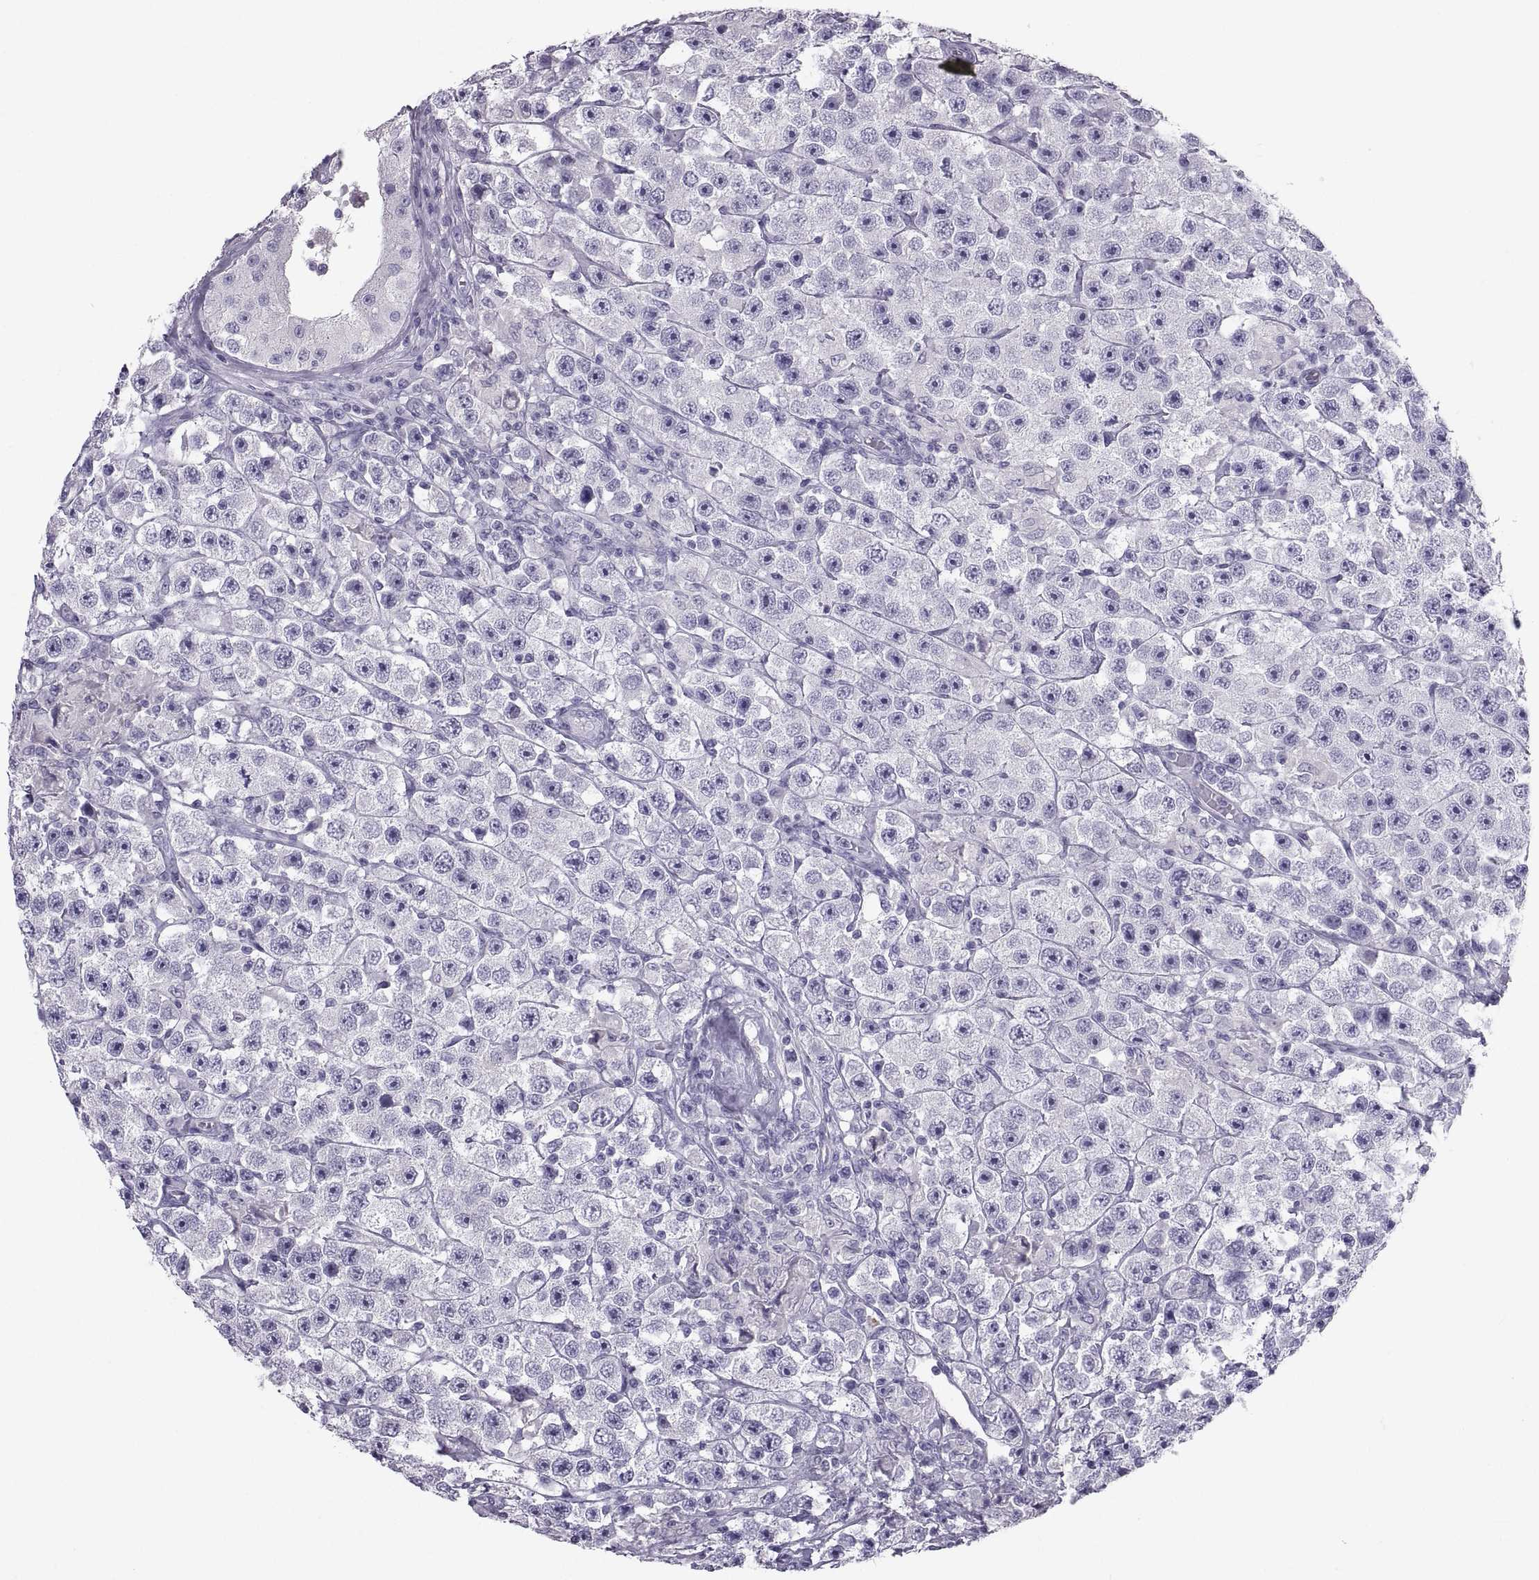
{"staining": {"intensity": "negative", "quantity": "none", "location": "none"}, "tissue": "testis cancer", "cell_type": "Tumor cells", "image_type": "cancer", "snomed": [{"axis": "morphology", "description": "Seminoma, NOS"}, {"axis": "topography", "description": "Testis"}], "caption": "Immunohistochemistry of seminoma (testis) exhibits no positivity in tumor cells.", "gene": "PCSK1N", "patient": {"sex": "male", "age": 45}}